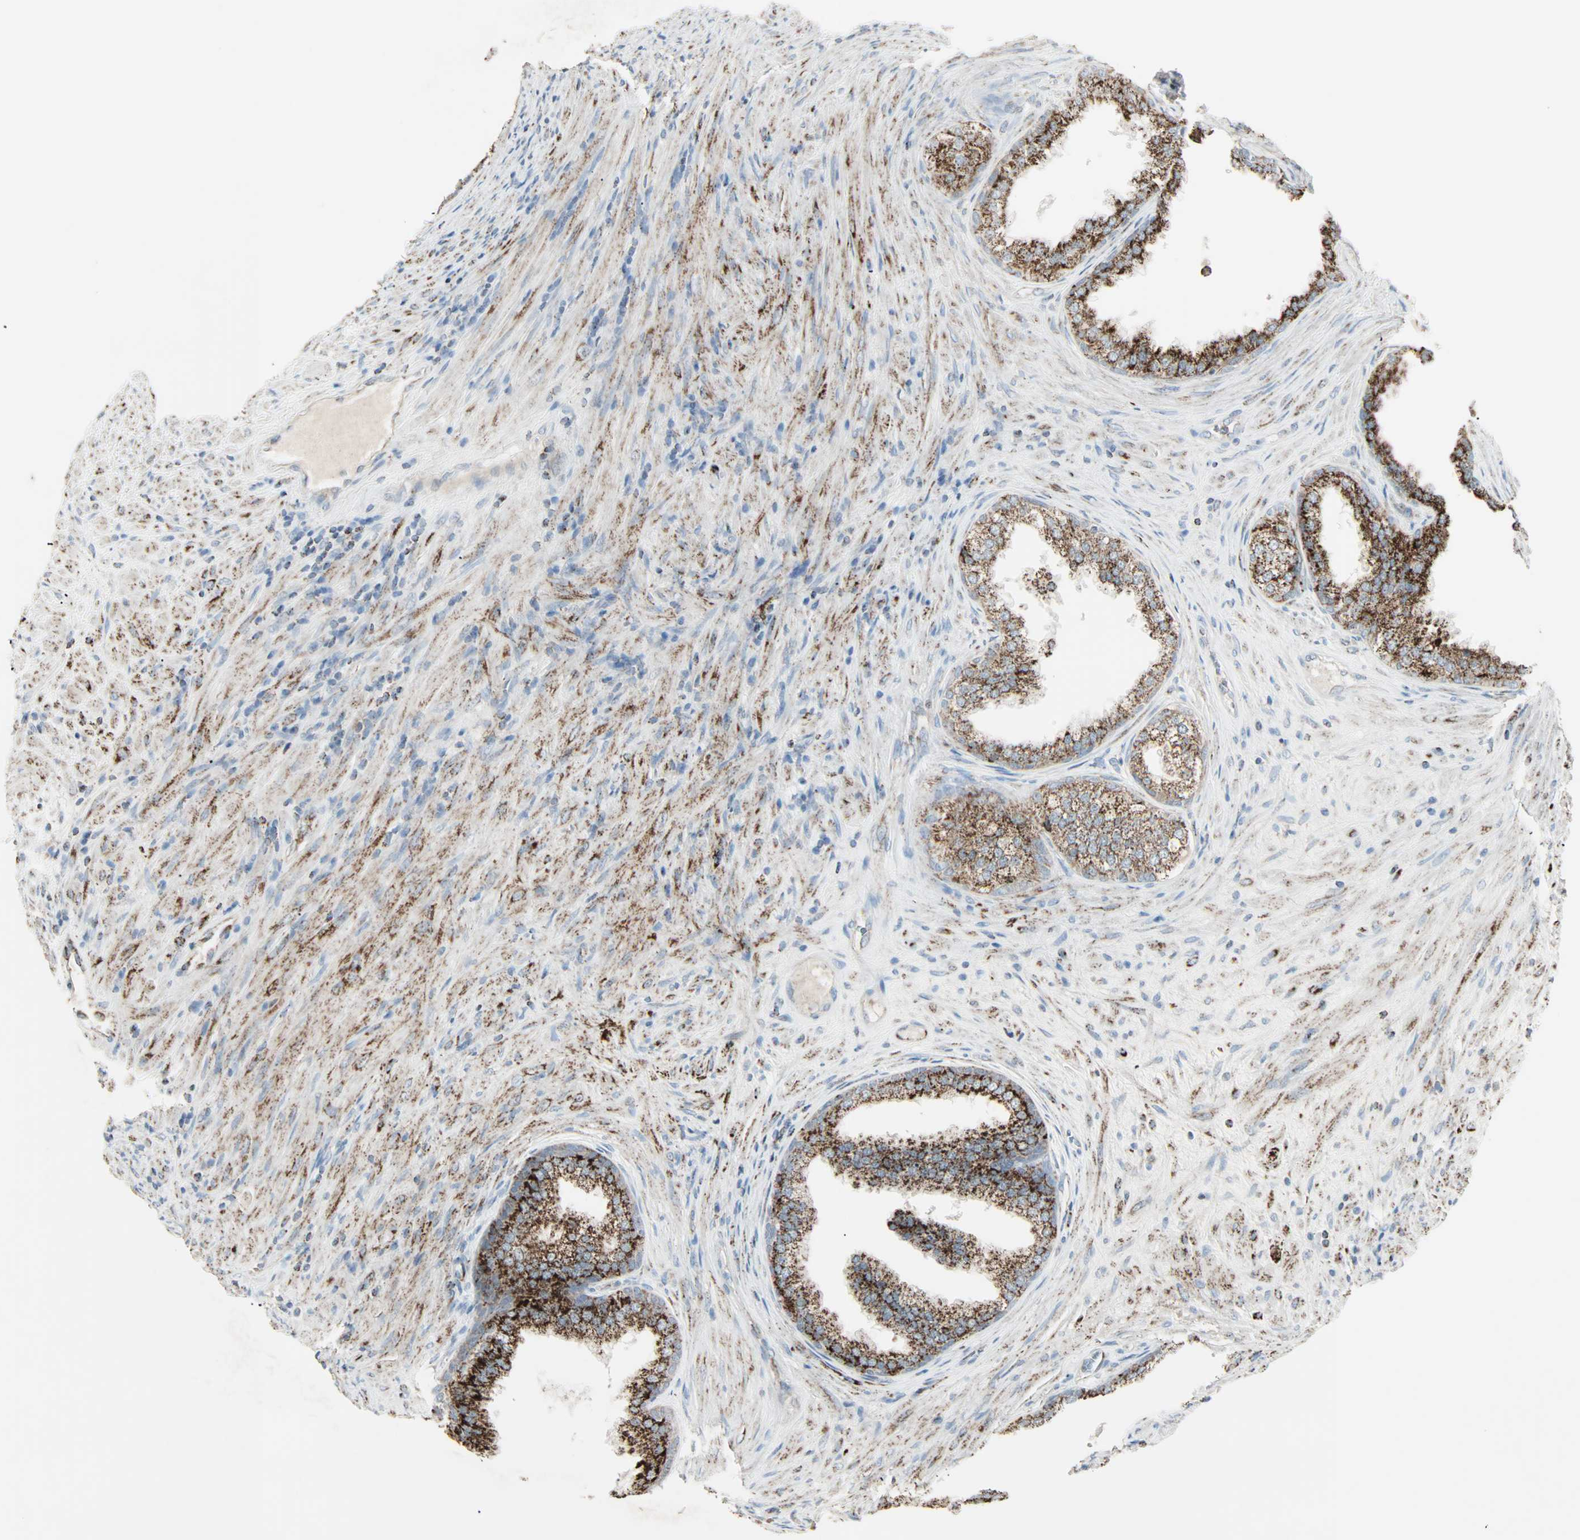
{"staining": {"intensity": "strong", "quantity": ">75%", "location": "cytoplasmic/membranous"}, "tissue": "prostate", "cell_type": "Glandular cells", "image_type": "normal", "snomed": [{"axis": "morphology", "description": "Normal tissue, NOS"}, {"axis": "topography", "description": "Prostate"}], "caption": "Immunohistochemistry (DAB) staining of unremarkable human prostate exhibits strong cytoplasmic/membranous protein expression in approximately >75% of glandular cells. (DAB (3,3'-diaminobenzidine) IHC, brown staining for protein, blue staining for nuclei).", "gene": "IDH2", "patient": {"sex": "male", "age": 76}}